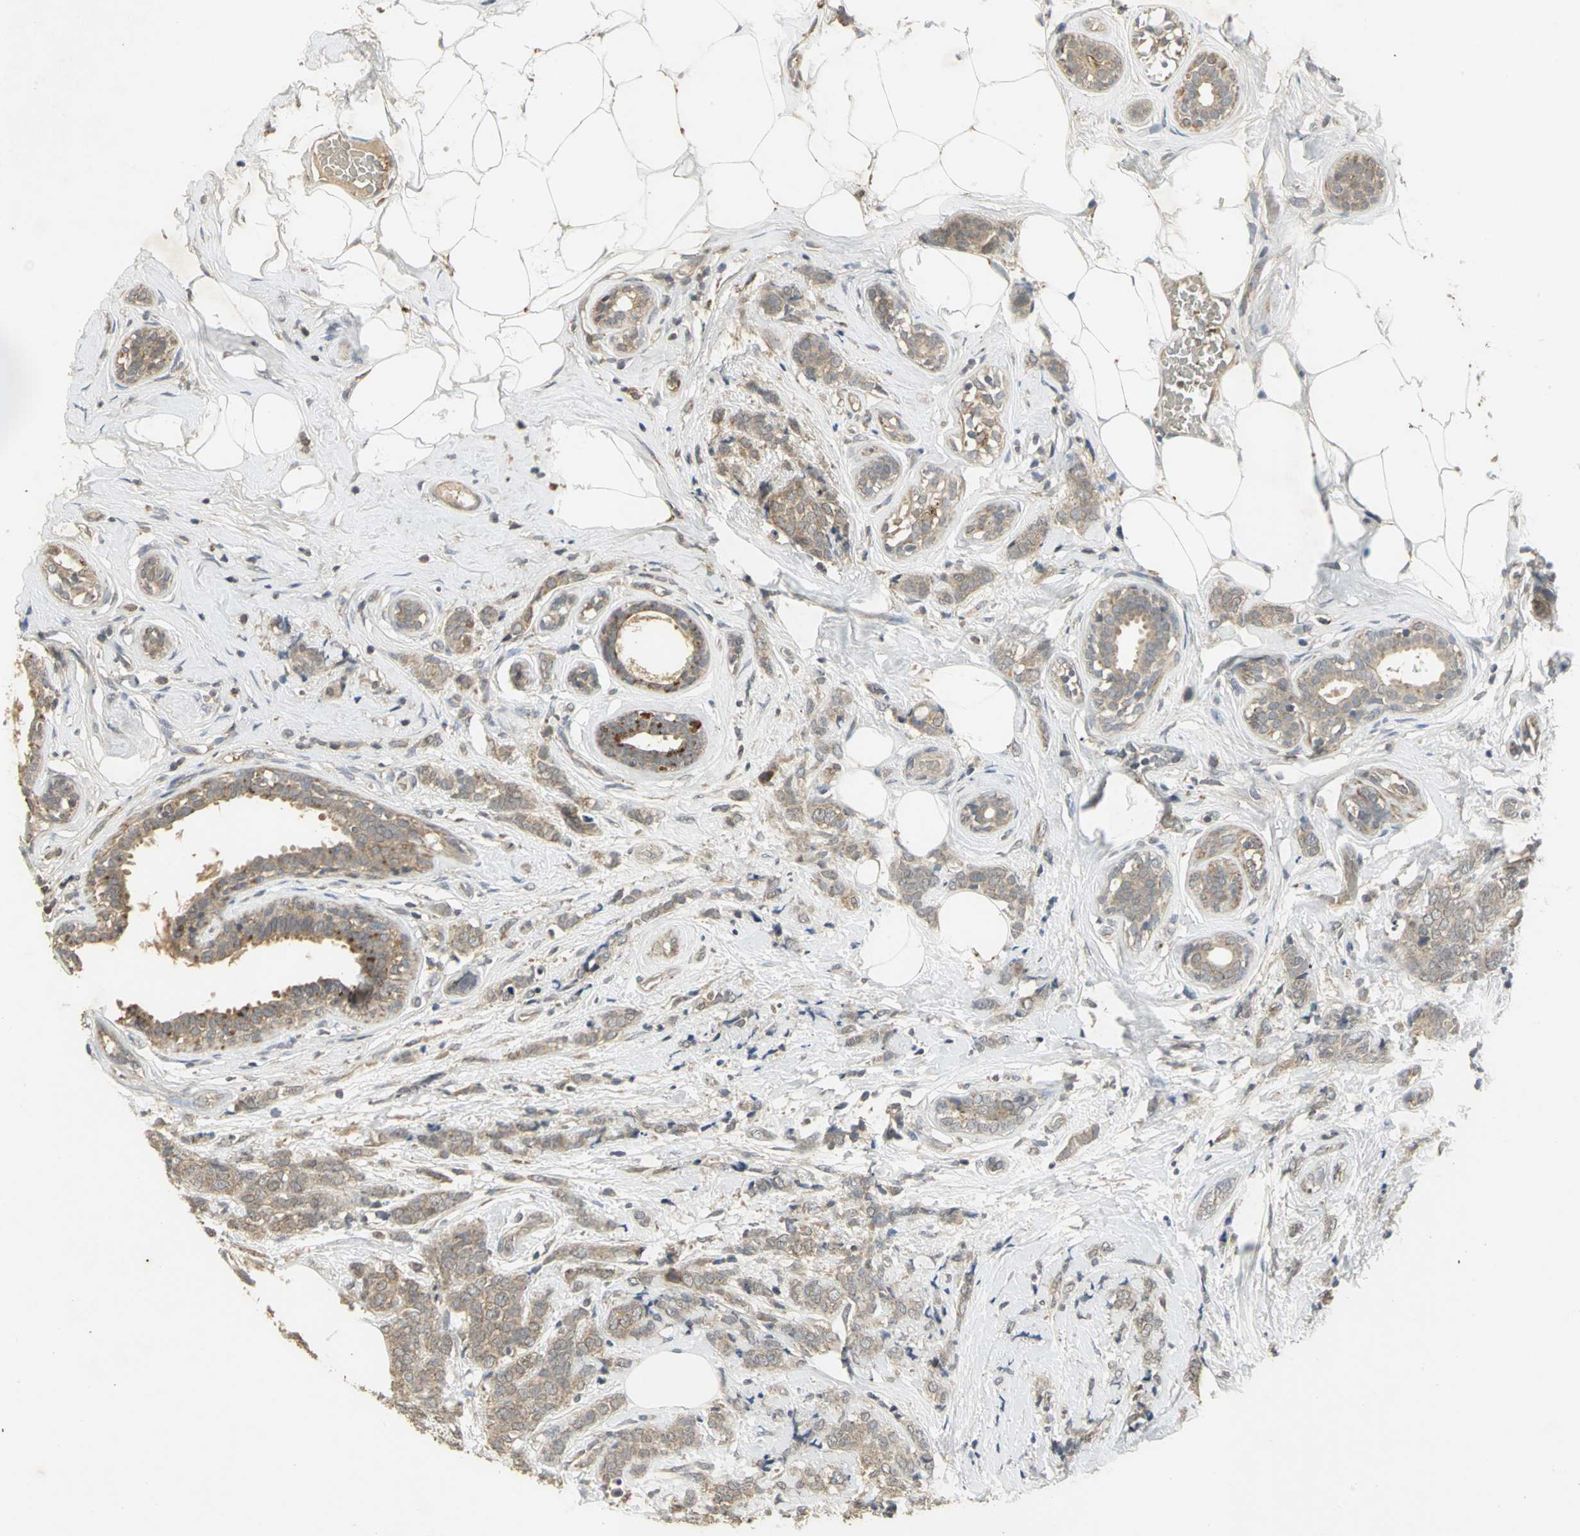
{"staining": {"intensity": "weak", "quantity": ">75%", "location": "cytoplasmic/membranous"}, "tissue": "breast cancer", "cell_type": "Tumor cells", "image_type": "cancer", "snomed": [{"axis": "morphology", "description": "Lobular carcinoma"}, {"axis": "topography", "description": "Breast"}], "caption": "Breast cancer (lobular carcinoma) was stained to show a protein in brown. There is low levels of weak cytoplasmic/membranous staining in about >75% of tumor cells.", "gene": "KEAP1", "patient": {"sex": "female", "age": 60}}